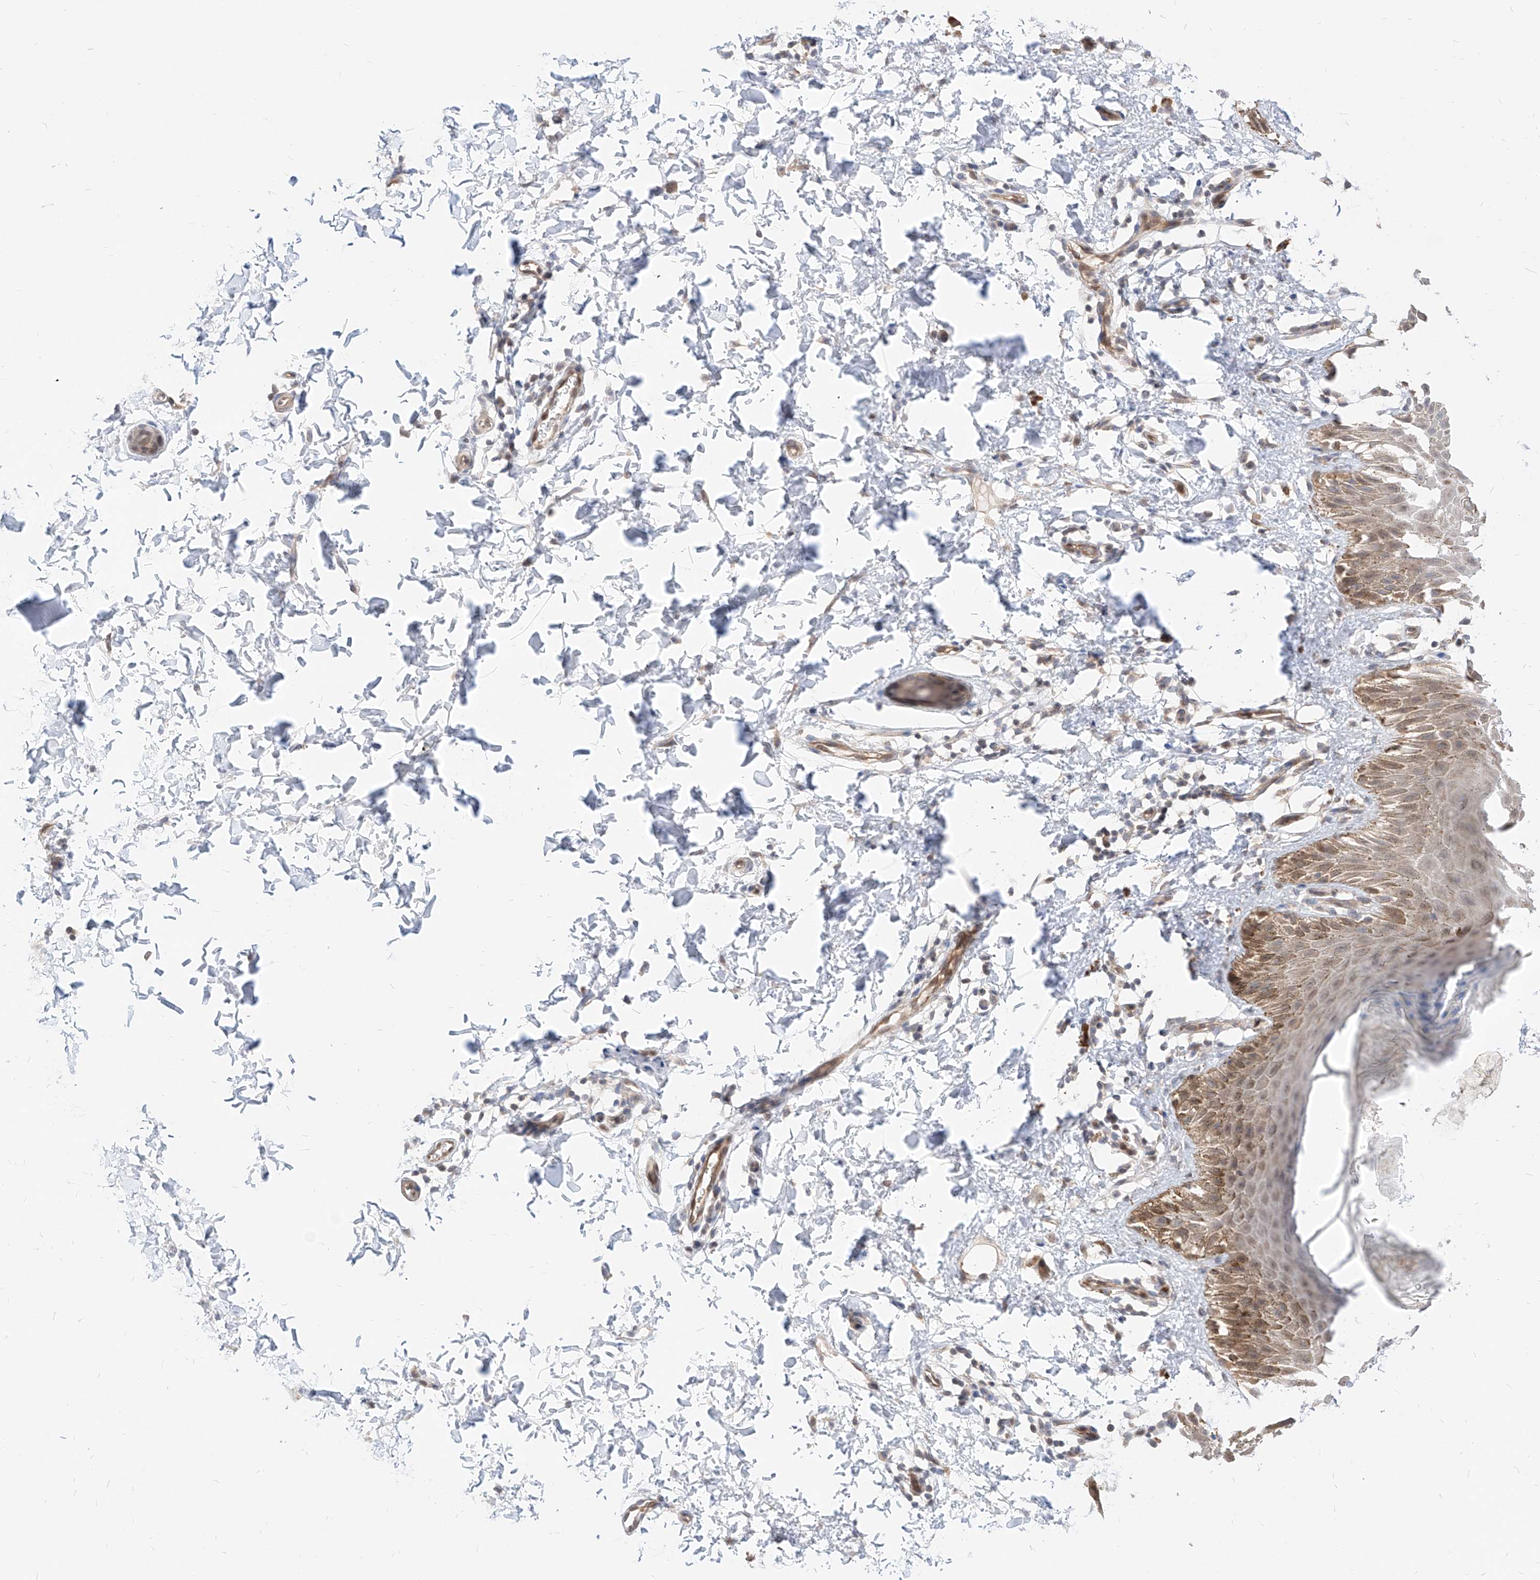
{"staining": {"intensity": "moderate", "quantity": "25%-75%", "location": "cytoplasmic/membranous"}, "tissue": "skin", "cell_type": "Epidermal cells", "image_type": "normal", "snomed": [{"axis": "morphology", "description": "Normal tissue, NOS"}, {"axis": "topography", "description": "Anal"}], "caption": "DAB immunohistochemical staining of unremarkable skin reveals moderate cytoplasmic/membranous protein expression in about 25%-75% of epidermal cells.", "gene": "TSNAX", "patient": {"sex": "male", "age": 44}}